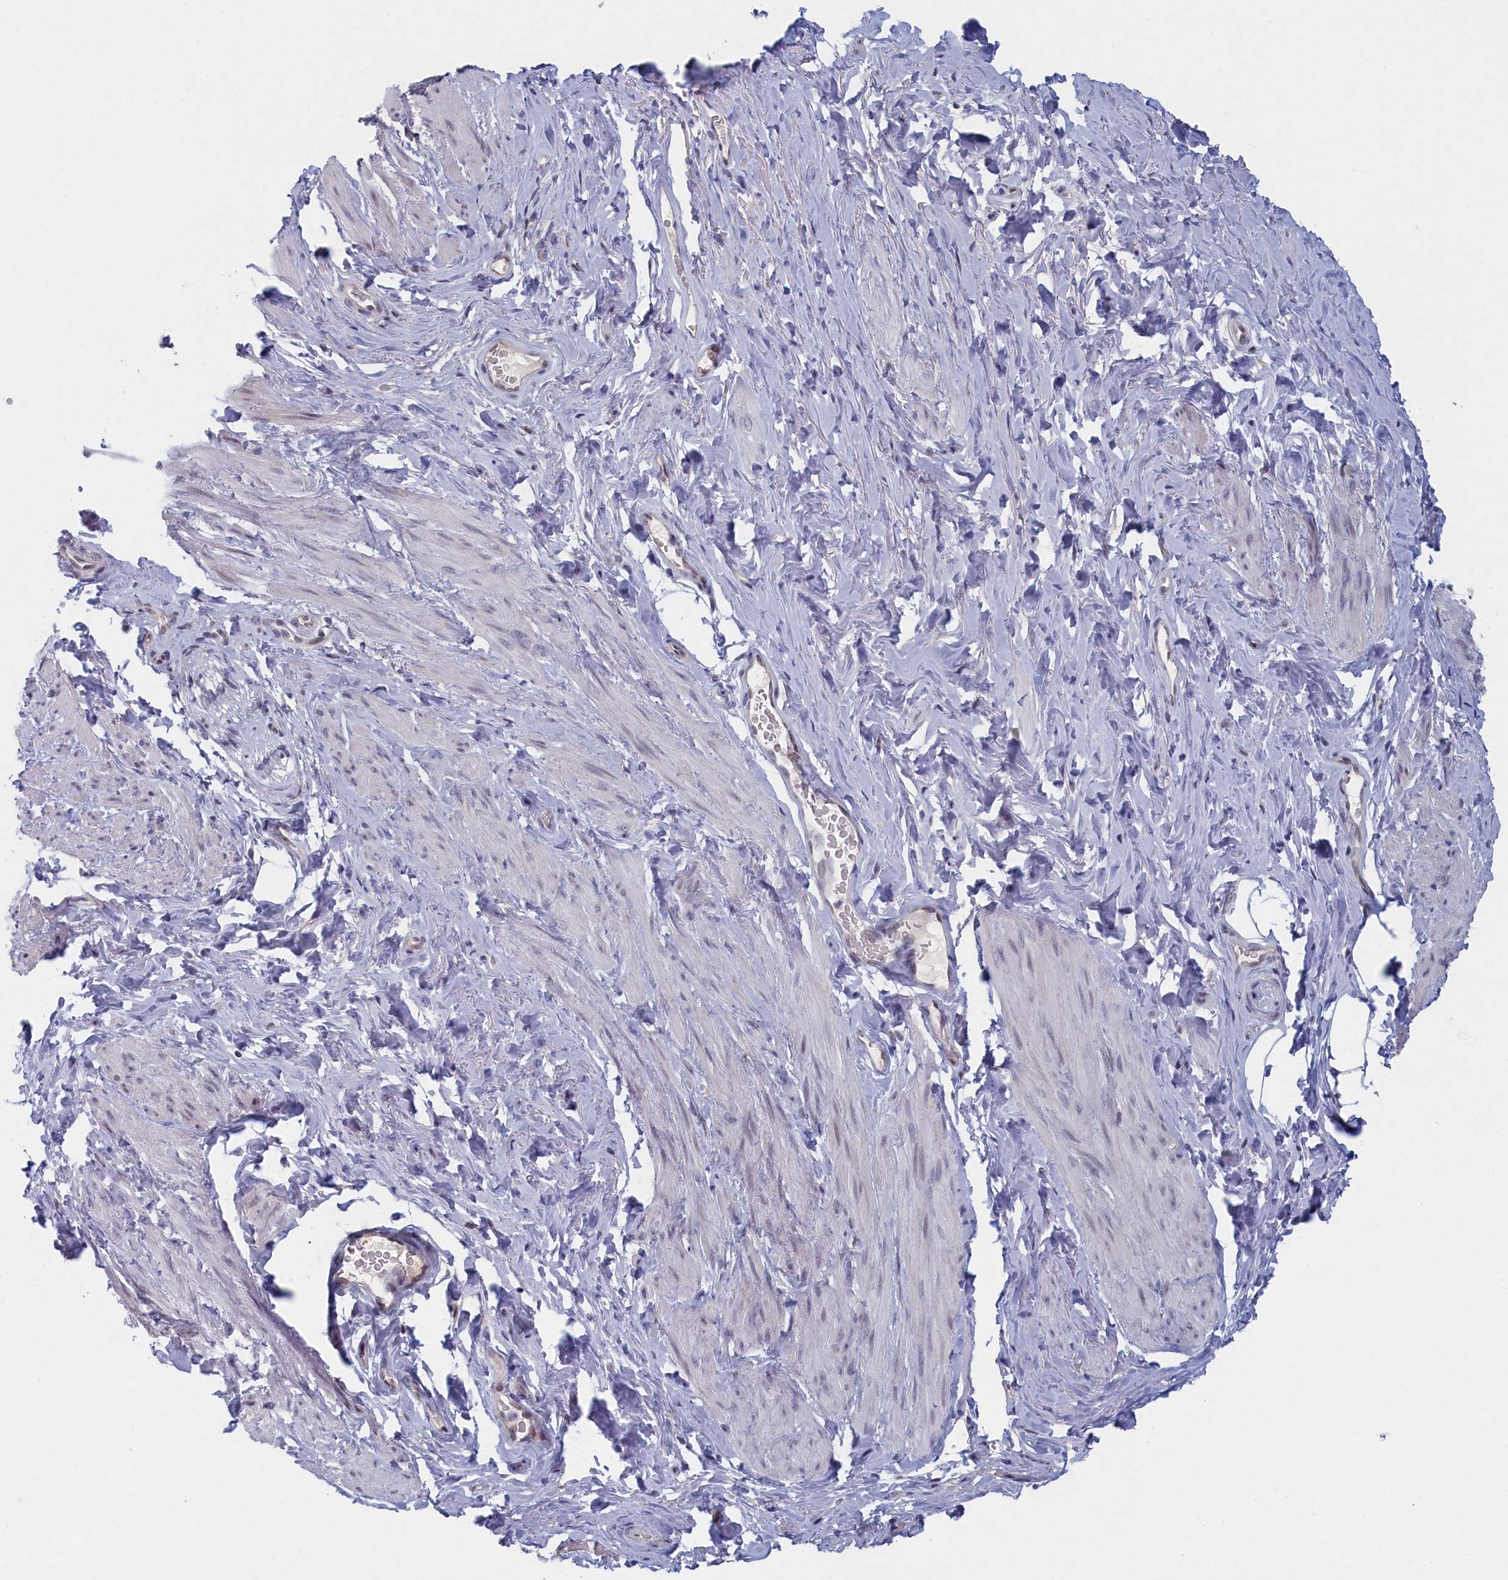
{"staining": {"intensity": "negative", "quantity": "none", "location": "none"}, "tissue": "smooth muscle", "cell_type": "Smooth muscle cells", "image_type": "normal", "snomed": [{"axis": "morphology", "description": "Normal tissue, NOS"}, {"axis": "topography", "description": "Smooth muscle"}, {"axis": "topography", "description": "Peripheral nerve tissue"}], "caption": "Immunohistochemical staining of normal smooth muscle demonstrates no significant expression in smooth muscle cells. The staining is performed using DAB (3,3'-diaminobenzidine) brown chromogen with nuclei counter-stained in using hematoxylin.", "gene": "DNAJC17", "patient": {"sex": "male", "age": 69}}